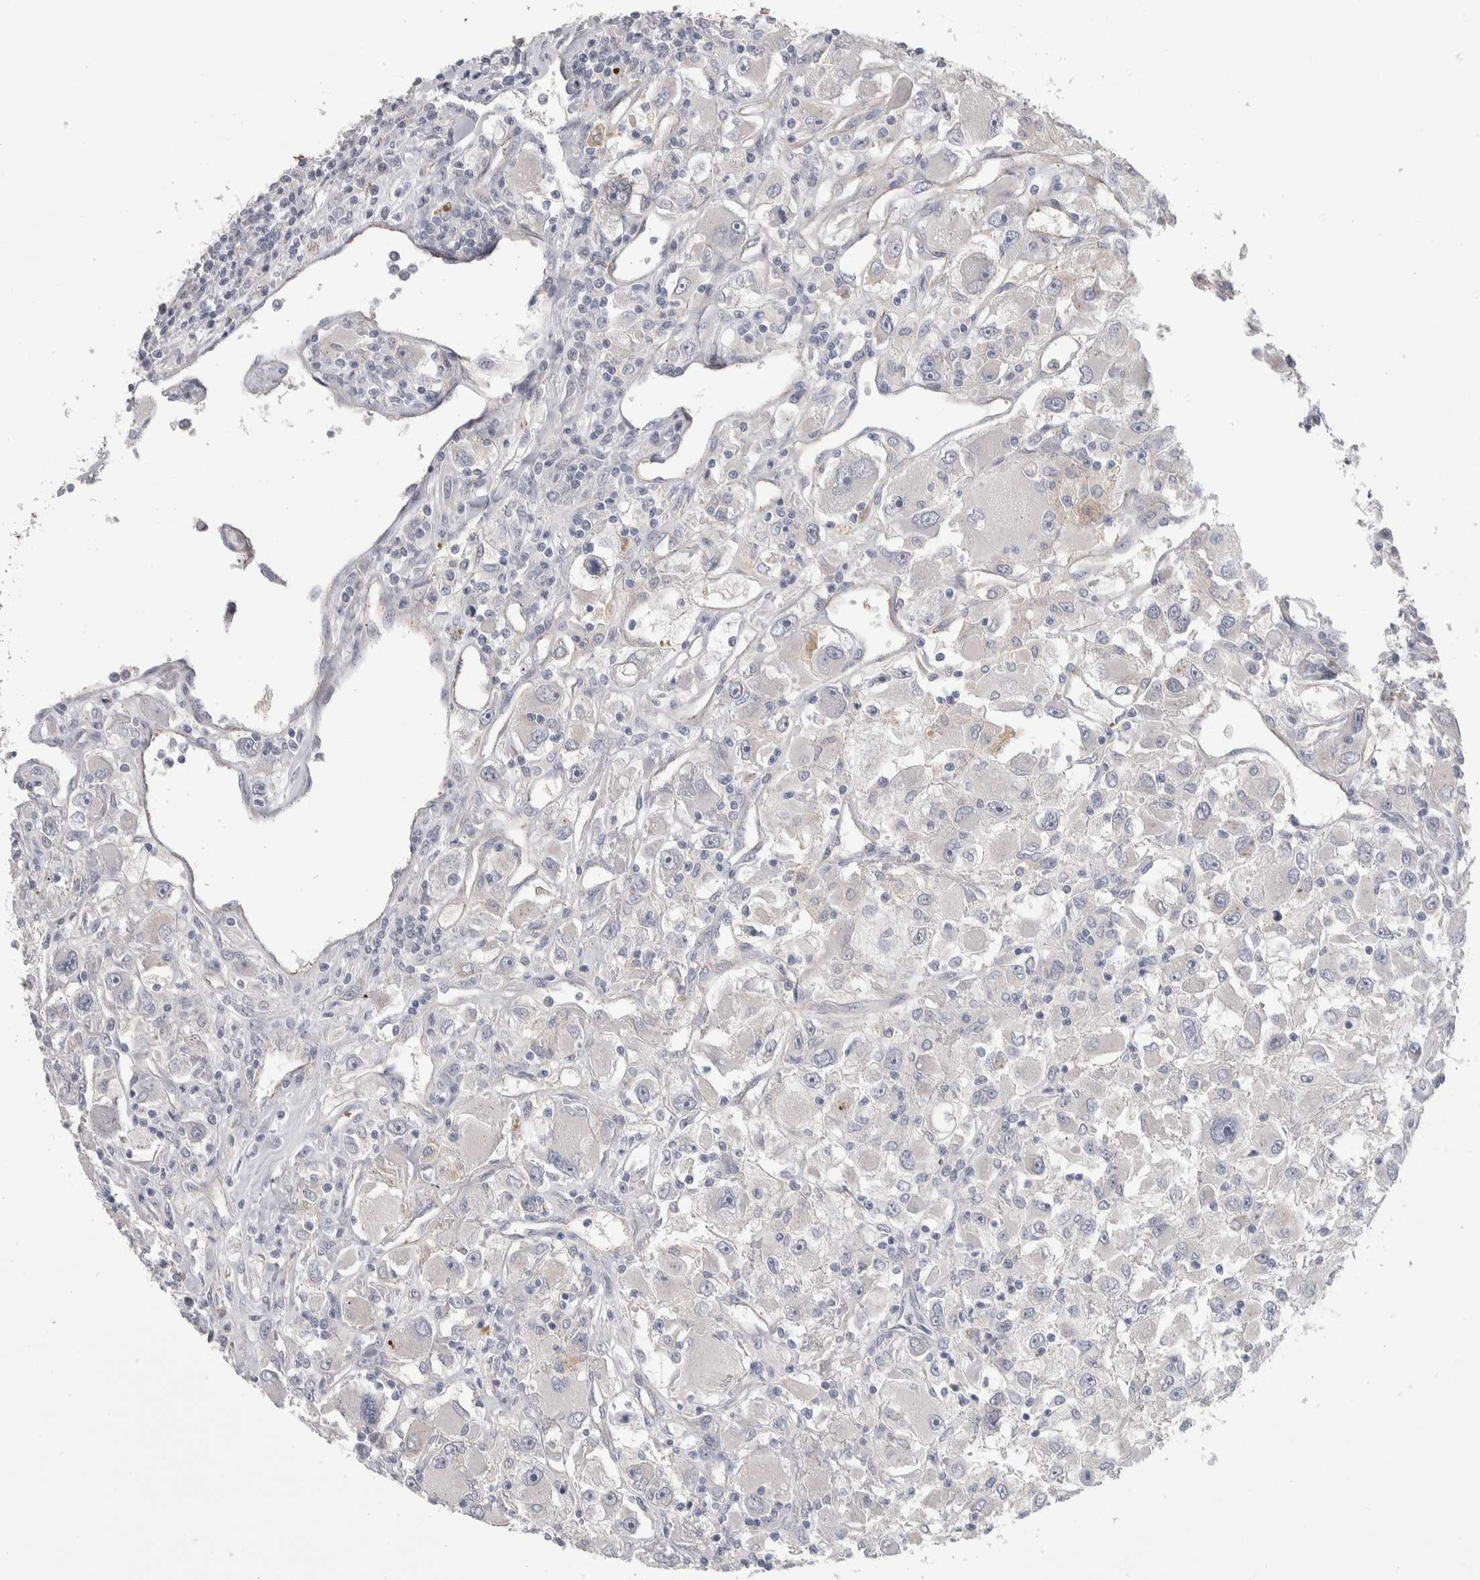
{"staining": {"intensity": "negative", "quantity": "none", "location": "none"}, "tissue": "renal cancer", "cell_type": "Tumor cells", "image_type": "cancer", "snomed": [{"axis": "morphology", "description": "Adenocarcinoma, NOS"}, {"axis": "topography", "description": "Kidney"}], "caption": "Immunohistochemical staining of human renal cancer exhibits no significant staining in tumor cells.", "gene": "ZNF862", "patient": {"sex": "female", "age": 52}}